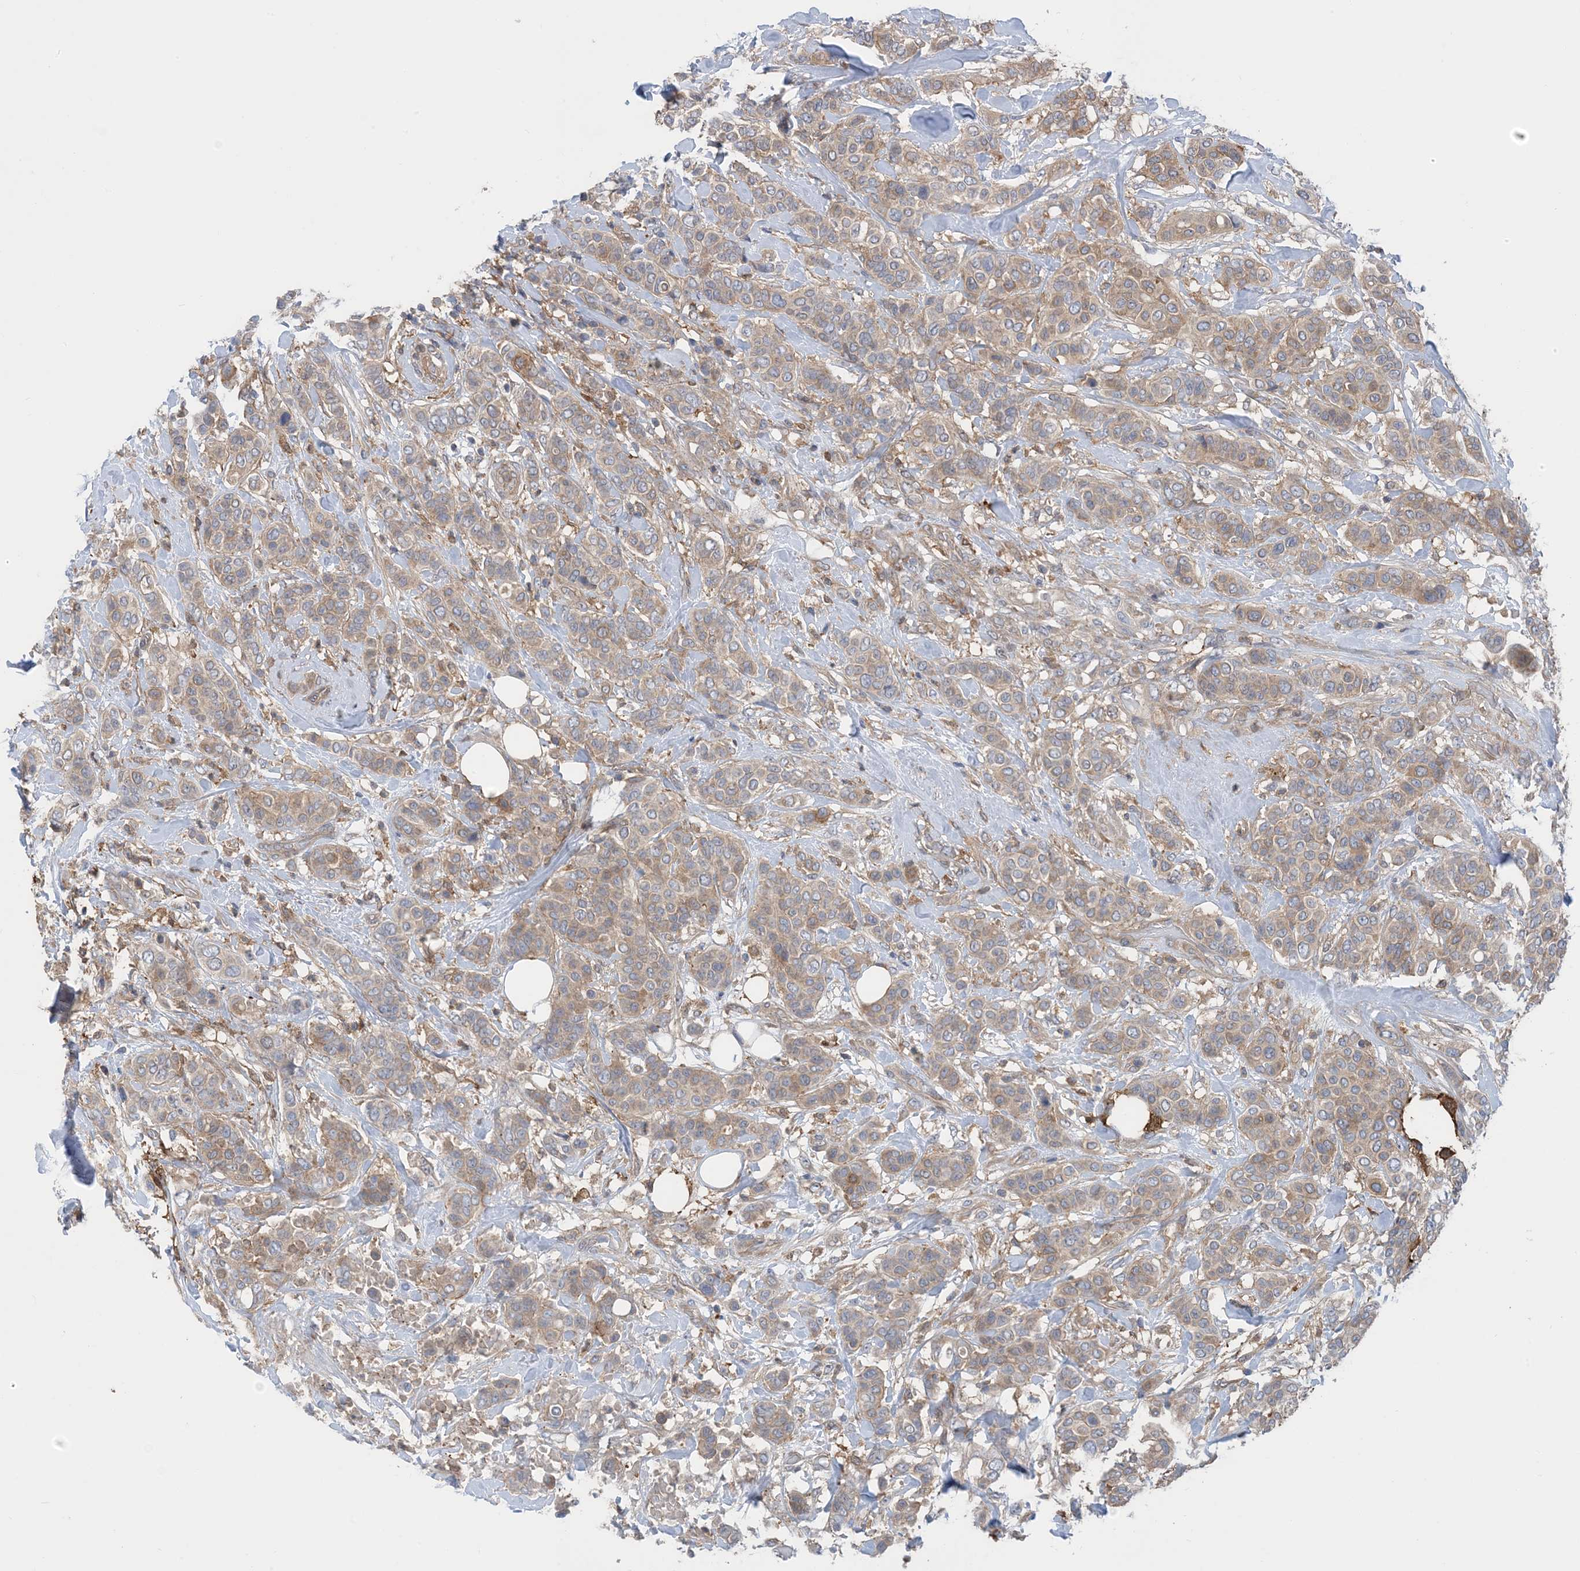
{"staining": {"intensity": "weak", "quantity": "25%-75%", "location": "cytoplasmic/membranous"}, "tissue": "breast cancer", "cell_type": "Tumor cells", "image_type": "cancer", "snomed": [{"axis": "morphology", "description": "Lobular carcinoma"}, {"axis": "topography", "description": "Breast"}], "caption": "DAB immunohistochemical staining of human breast lobular carcinoma demonstrates weak cytoplasmic/membranous protein staining in approximately 25%-75% of tumor cells.", "gene": "HS1BP3", "patient": {"sex": "female", "age": 51}}